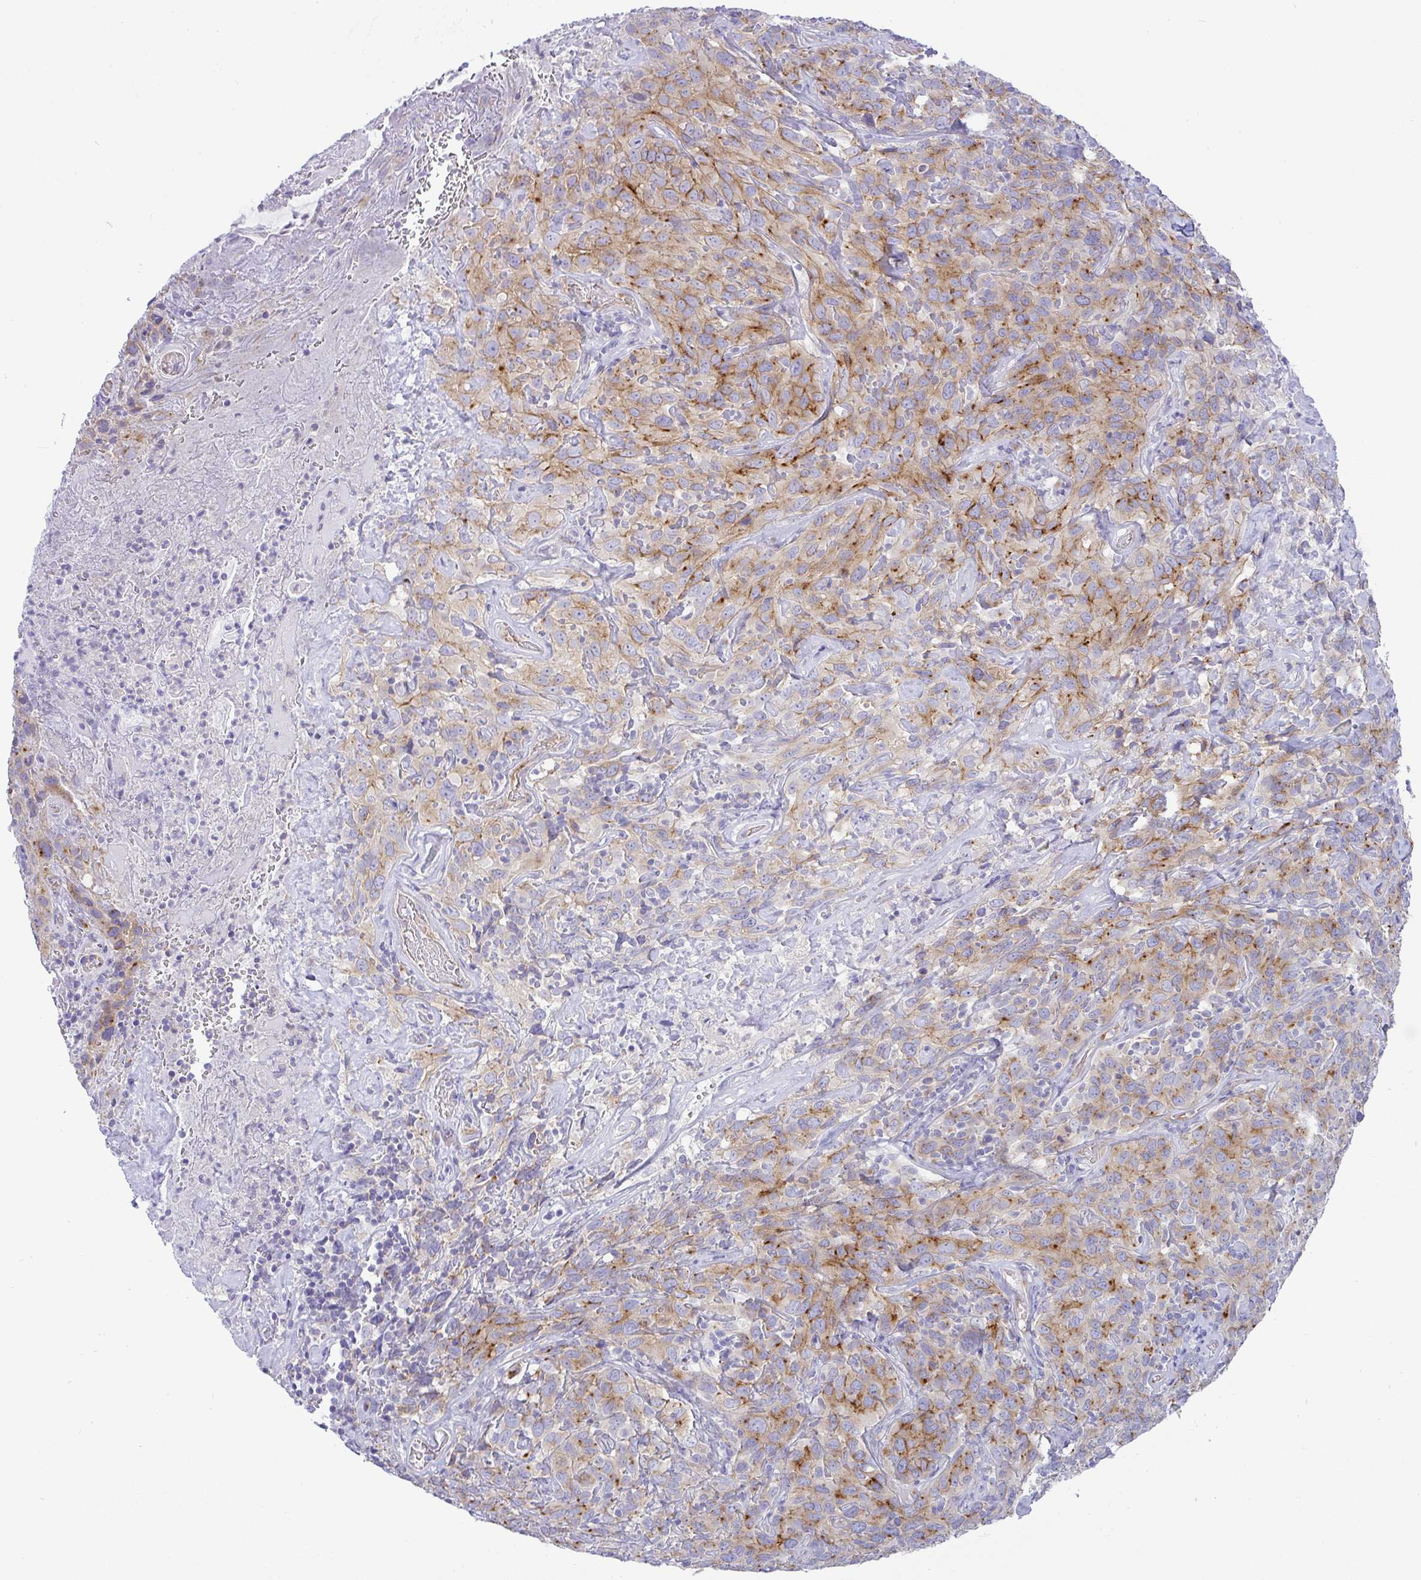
{"staining": {"intensity": "moderate", "quantity": ">75%", "location": "cytoplasmic/membranous"}, "tissue": "cervical cancer", "cell_type": "Tumor cells", "image_type": "cancer", "snomed": [{"axis": "morphology", "description": "Squamous cell carcinoma, NOS"}, {"axis": "topography", "description": "Cervix"}], "caption": "Cervical cancer (squamous cell carcinoma) stained with DAB (3,3'-diaminobenzidine) IHC exhibits medium levels of moderate cytoplasmic/membranous expression in approximately >75% of tumor cells.", "gene": "FAM177A1", "patient": {"sex": "female", "age": 51}}